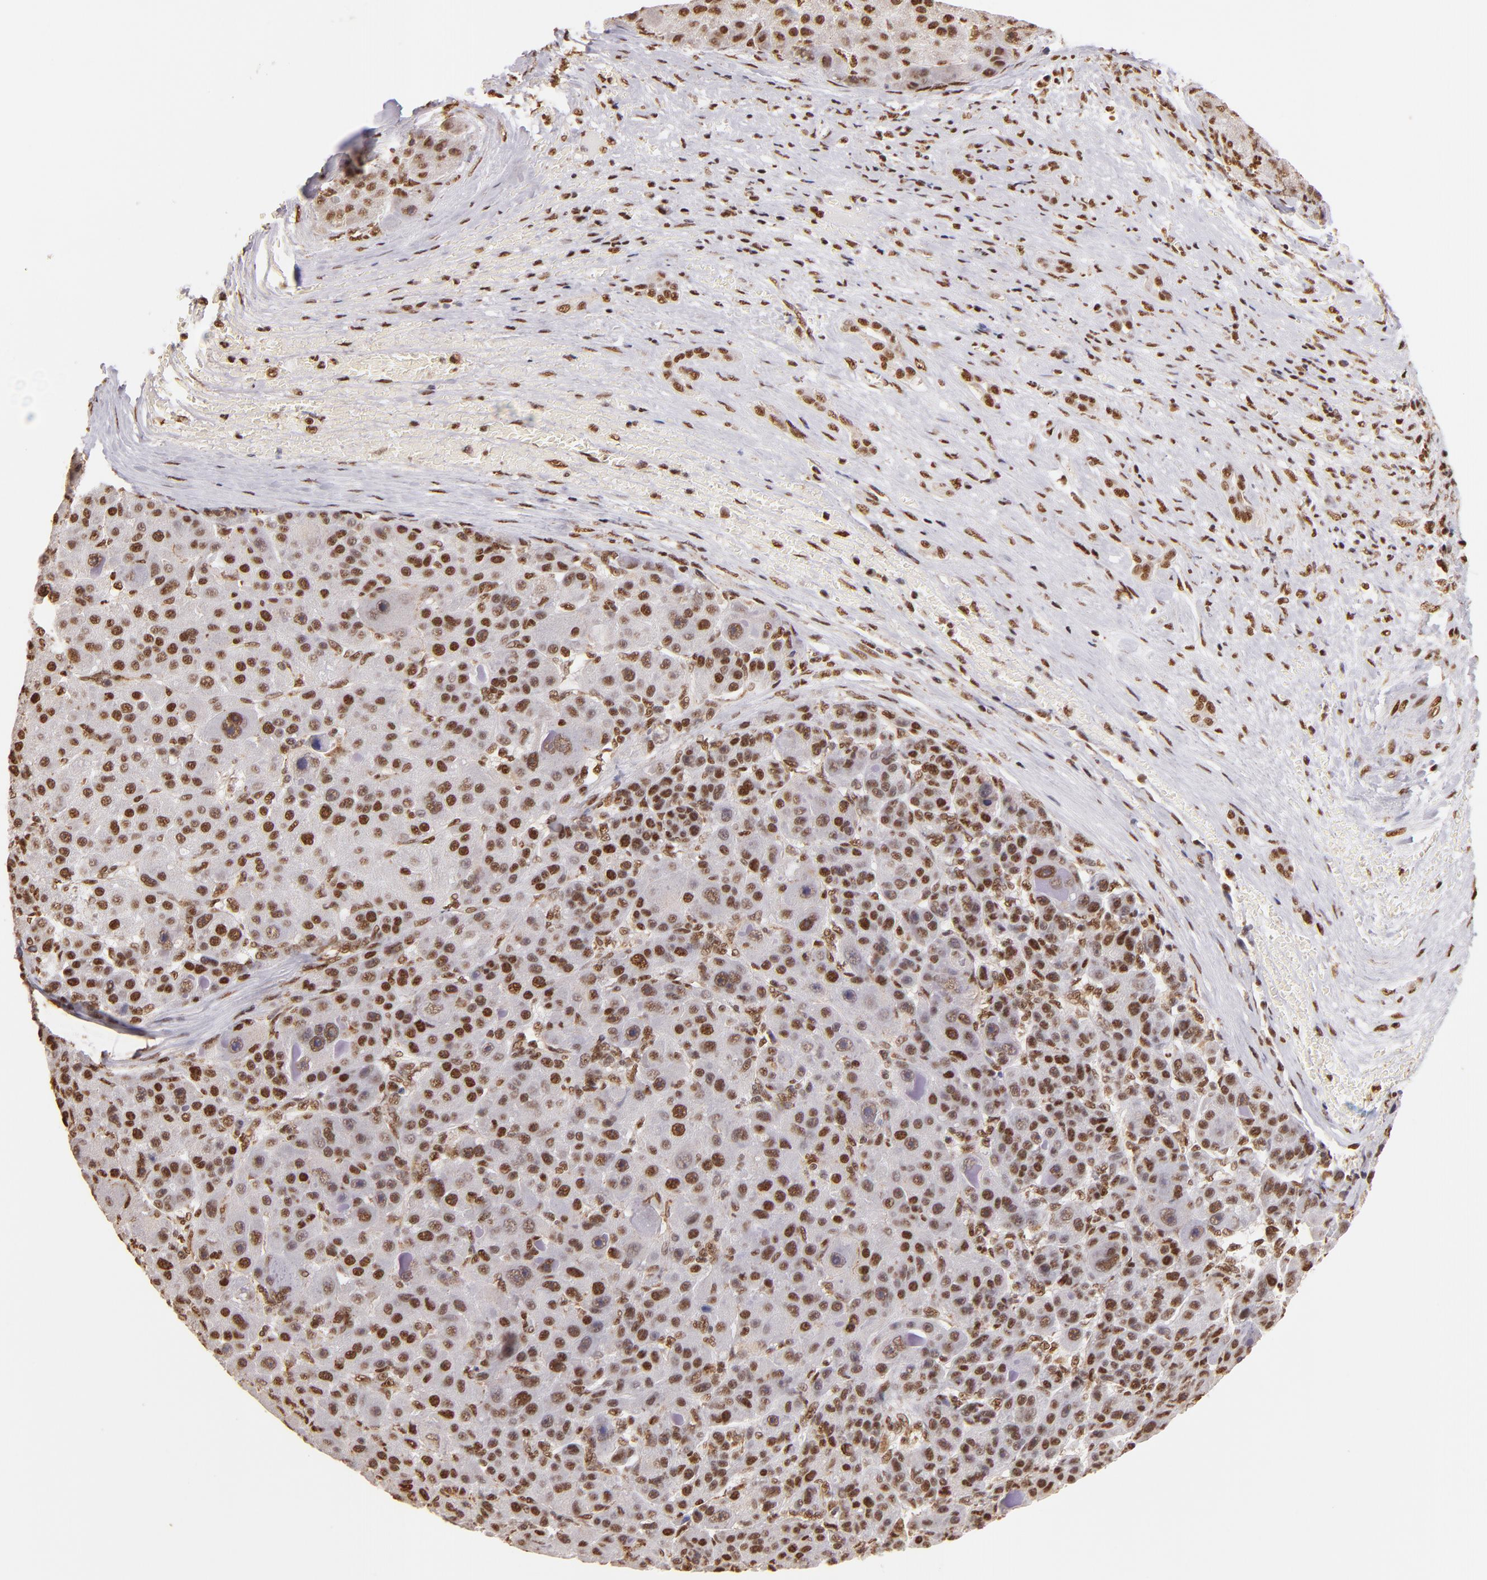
{"staining": {"intensity": "moderate", "quantity": ">75%", "location": "nuclear"}, "tissue": "liver cancer", "cell_type": "Tumor cells", "image_type": "cancer", "snomed": [{"axis": "morphology", "description": "Carcinoma, Hepatocellular, NOS"}, {"axis": "topography", "description": "Liver"}], "caption": "A medium amount of moderate nuclear expression is present in about >75% of tumor cells in hepatocellular carcinoma (liver) tissue.", "gene": "SP1", "patient": {"sex": "male", "age": 76}}